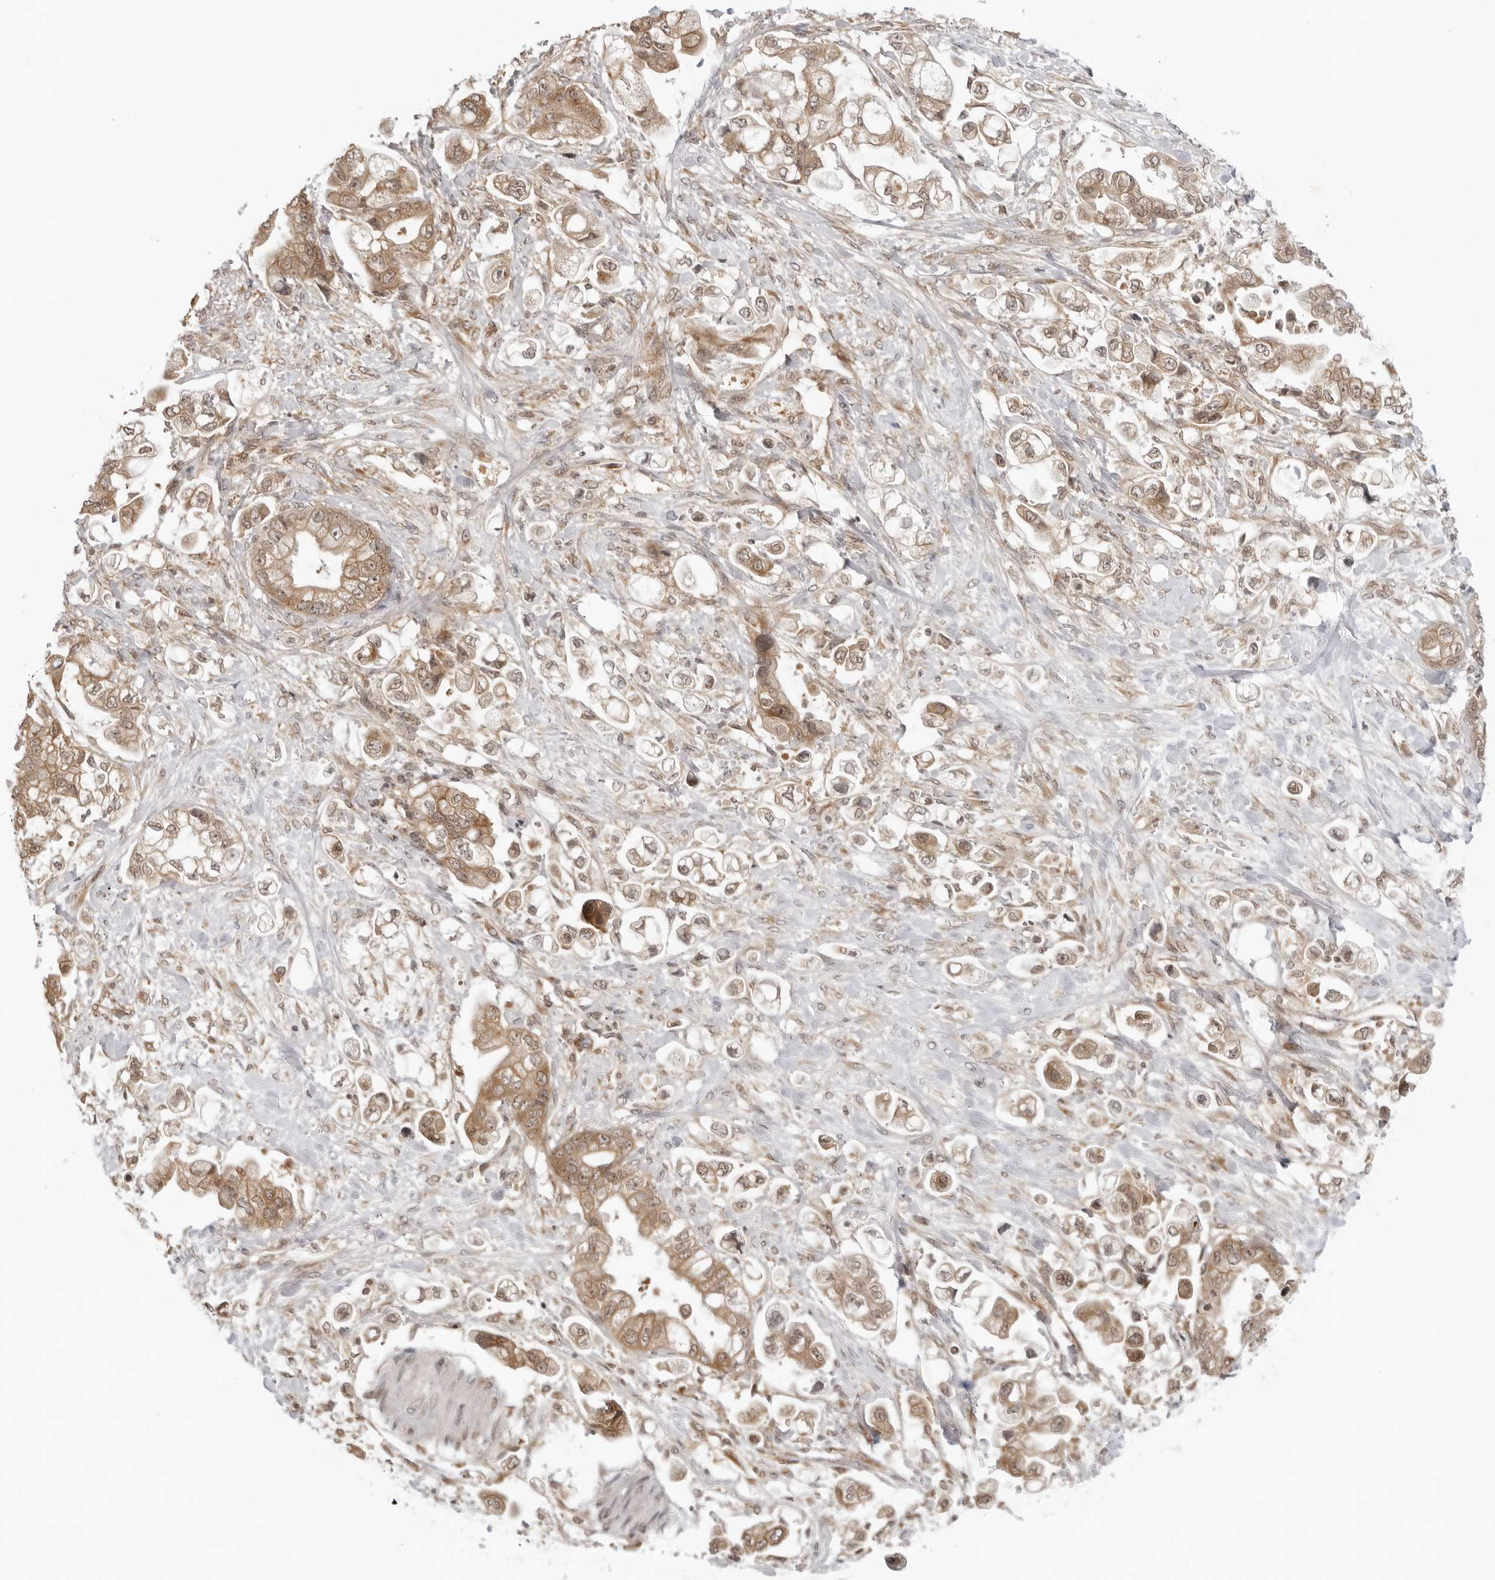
{"staining": {"intensity": "moderate", "quantity": ">75%", "location": "cytoplasmic/membranous"}, "tissue": "stomach cancer", "cell_type": "Tumor cells", "image_type": "cancer", "snomed": [{"axis": "morphology", "description": "Adenocarcinoma, NOS"}, {"axis": "topography", "description": "Stomach"}], "caption": "Protein staining of adenocarcinoma (stomach) tissue exhibits moderate cytoplasmic/membranous positivity in approximately >75% of tumor cells.", "gene": "PRRC2C", "patient": {"sex": "male", "age": 62}}